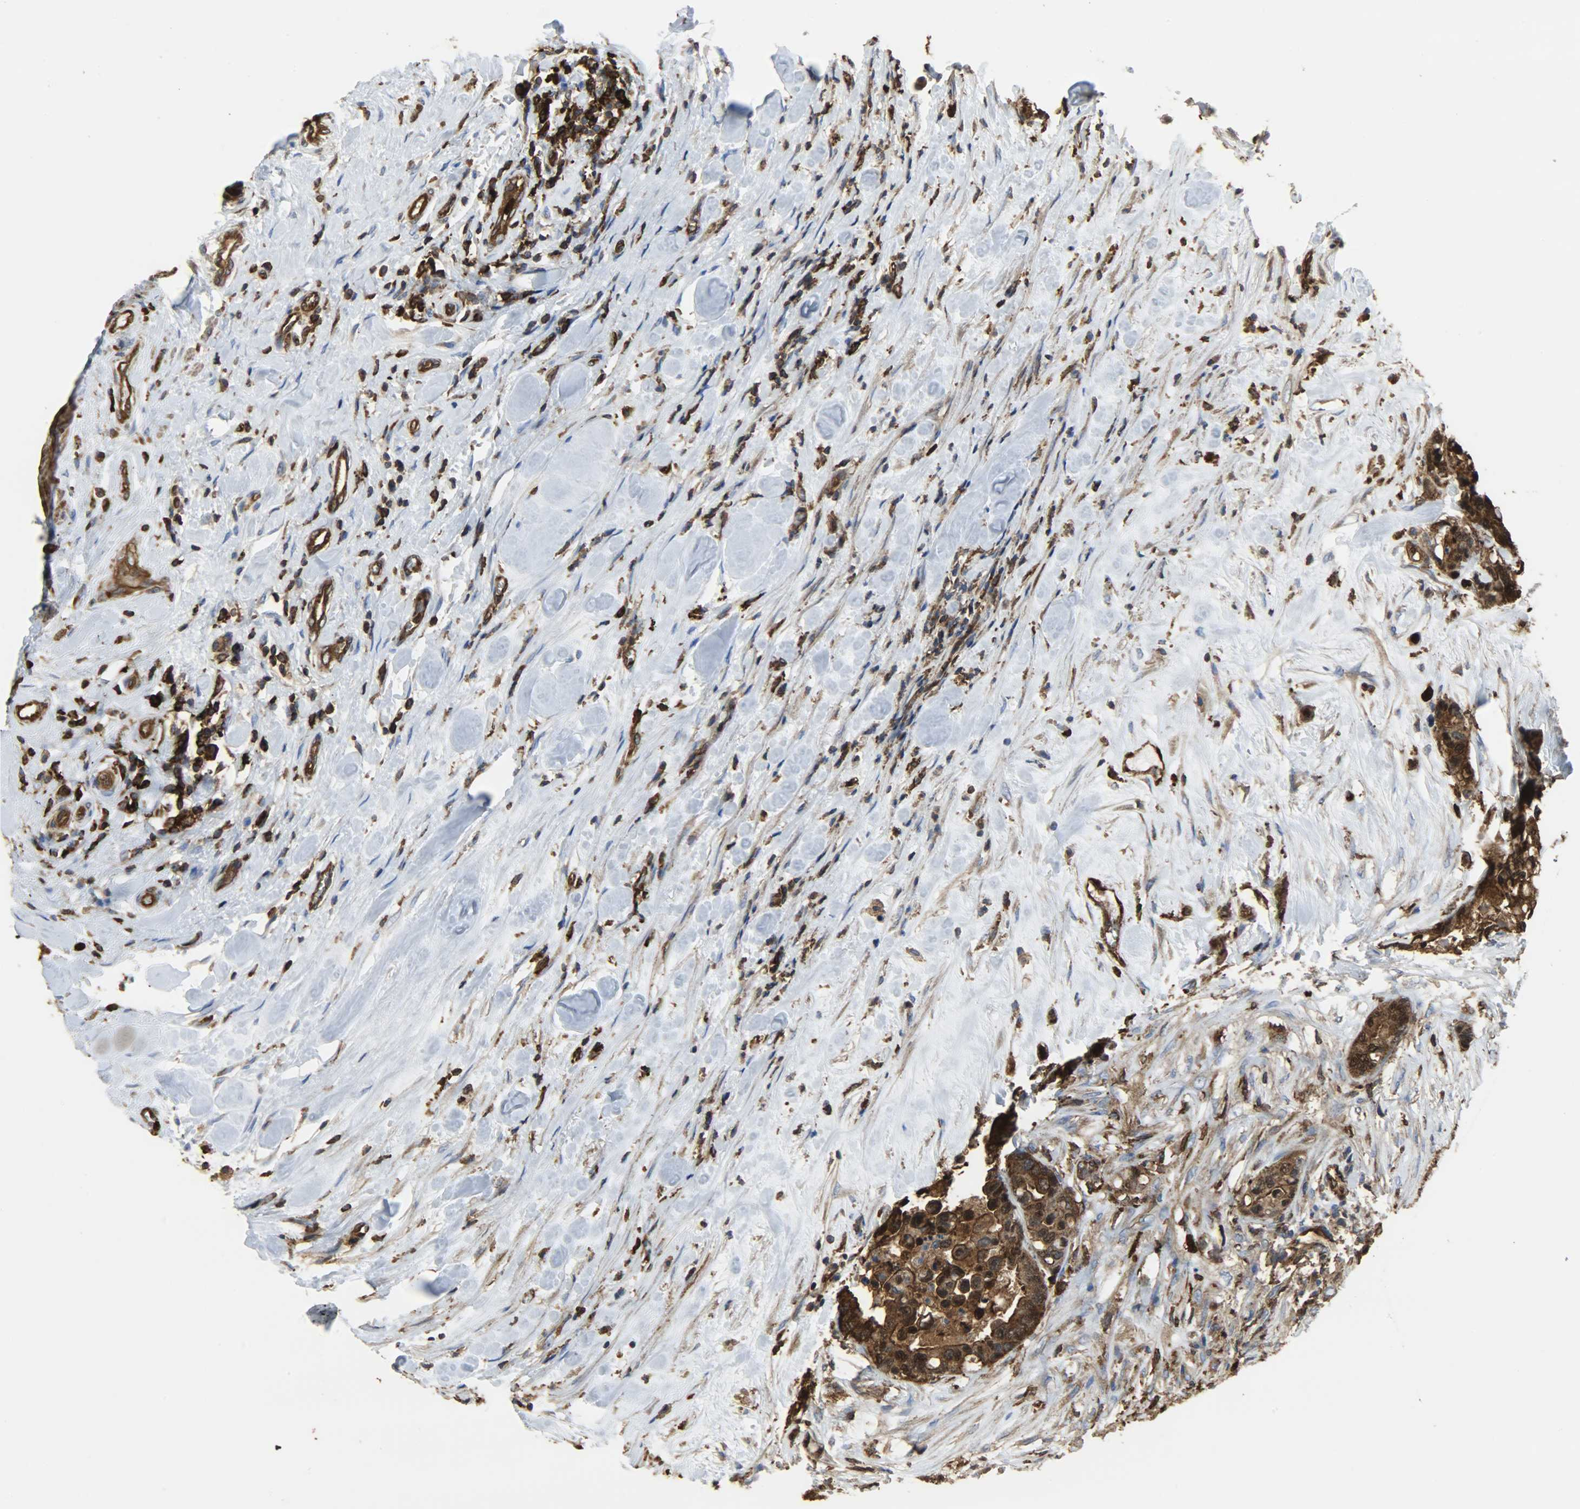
{"staining": {"intensity": "strong", "quantity": ">75%", "location": "cytoplasmic/membranous"}, "tissue": "colorectal cancer", "cell_type": "Tumor cells", "image_type": "cancer", "snomed": [{"axis": "morphology", "description": "Adenocarcinoma, NOS"}, {"axis": "topography", "description": "Colon"}], "caption": "Adenocarcinoma (colorectal) stained for a protein displays strong cytoplasmic/membranous positivity in tumor cells.", "gene": "VASP", "patient": {"sex": "male", "age": 82}}